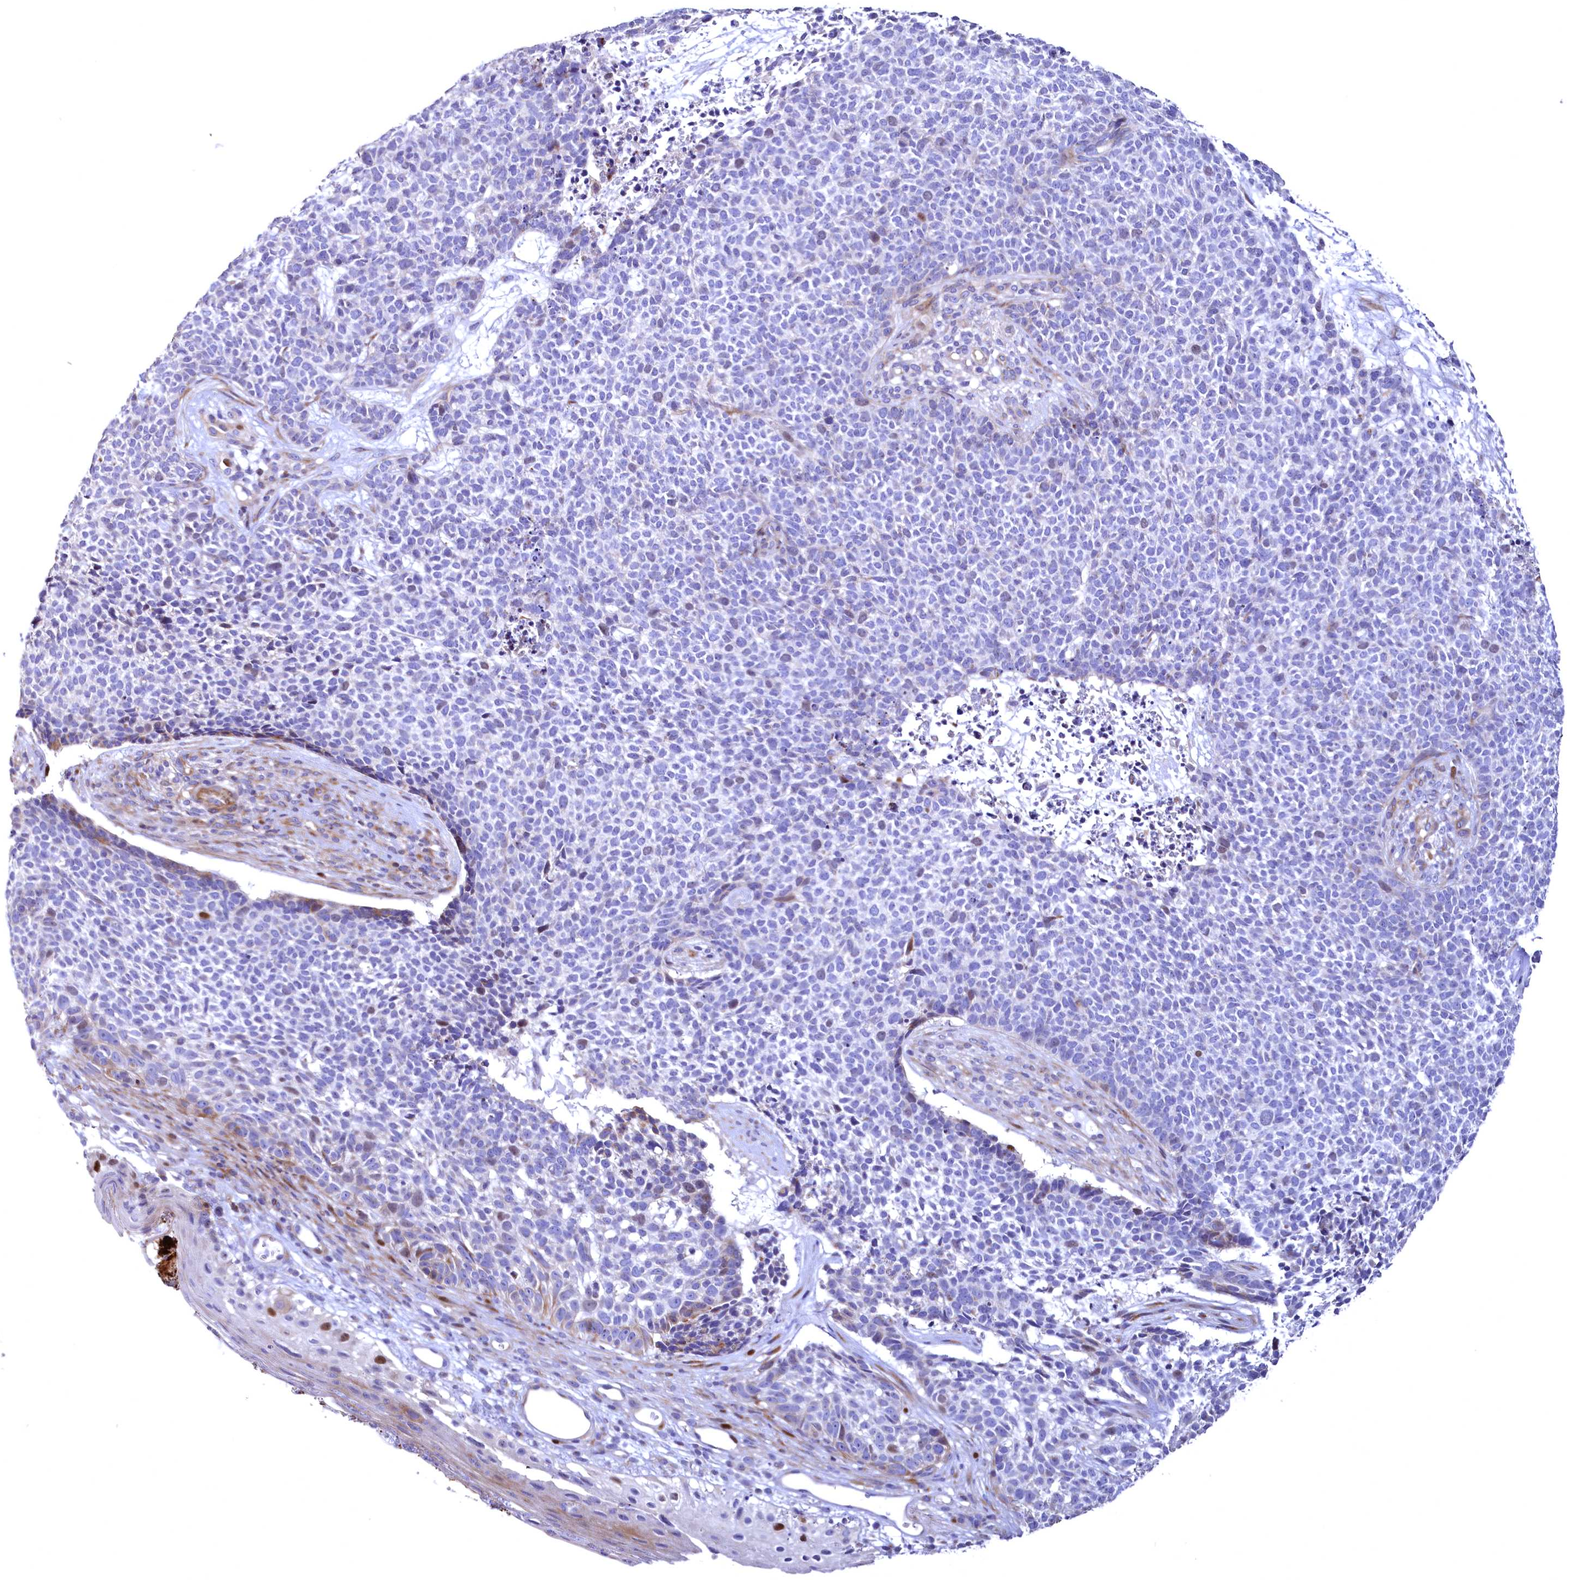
{"staining": {"intensity": "negative", "quantity": "none", "location": "none"}, "tissue": "skin cancer", "cell_type": "Tumor cells", "image_type": "cancer", "snomed": [{"axis": "morphology", "description": "Basal cell carcinoma"}, {"axis": "topography", "description": "Skin"}], "caption": "Image shows no protein staining in tumor cells of skin cancer tissue.", "gene": "WNT8A", "patient": {"sex": "female", "age": 84}}